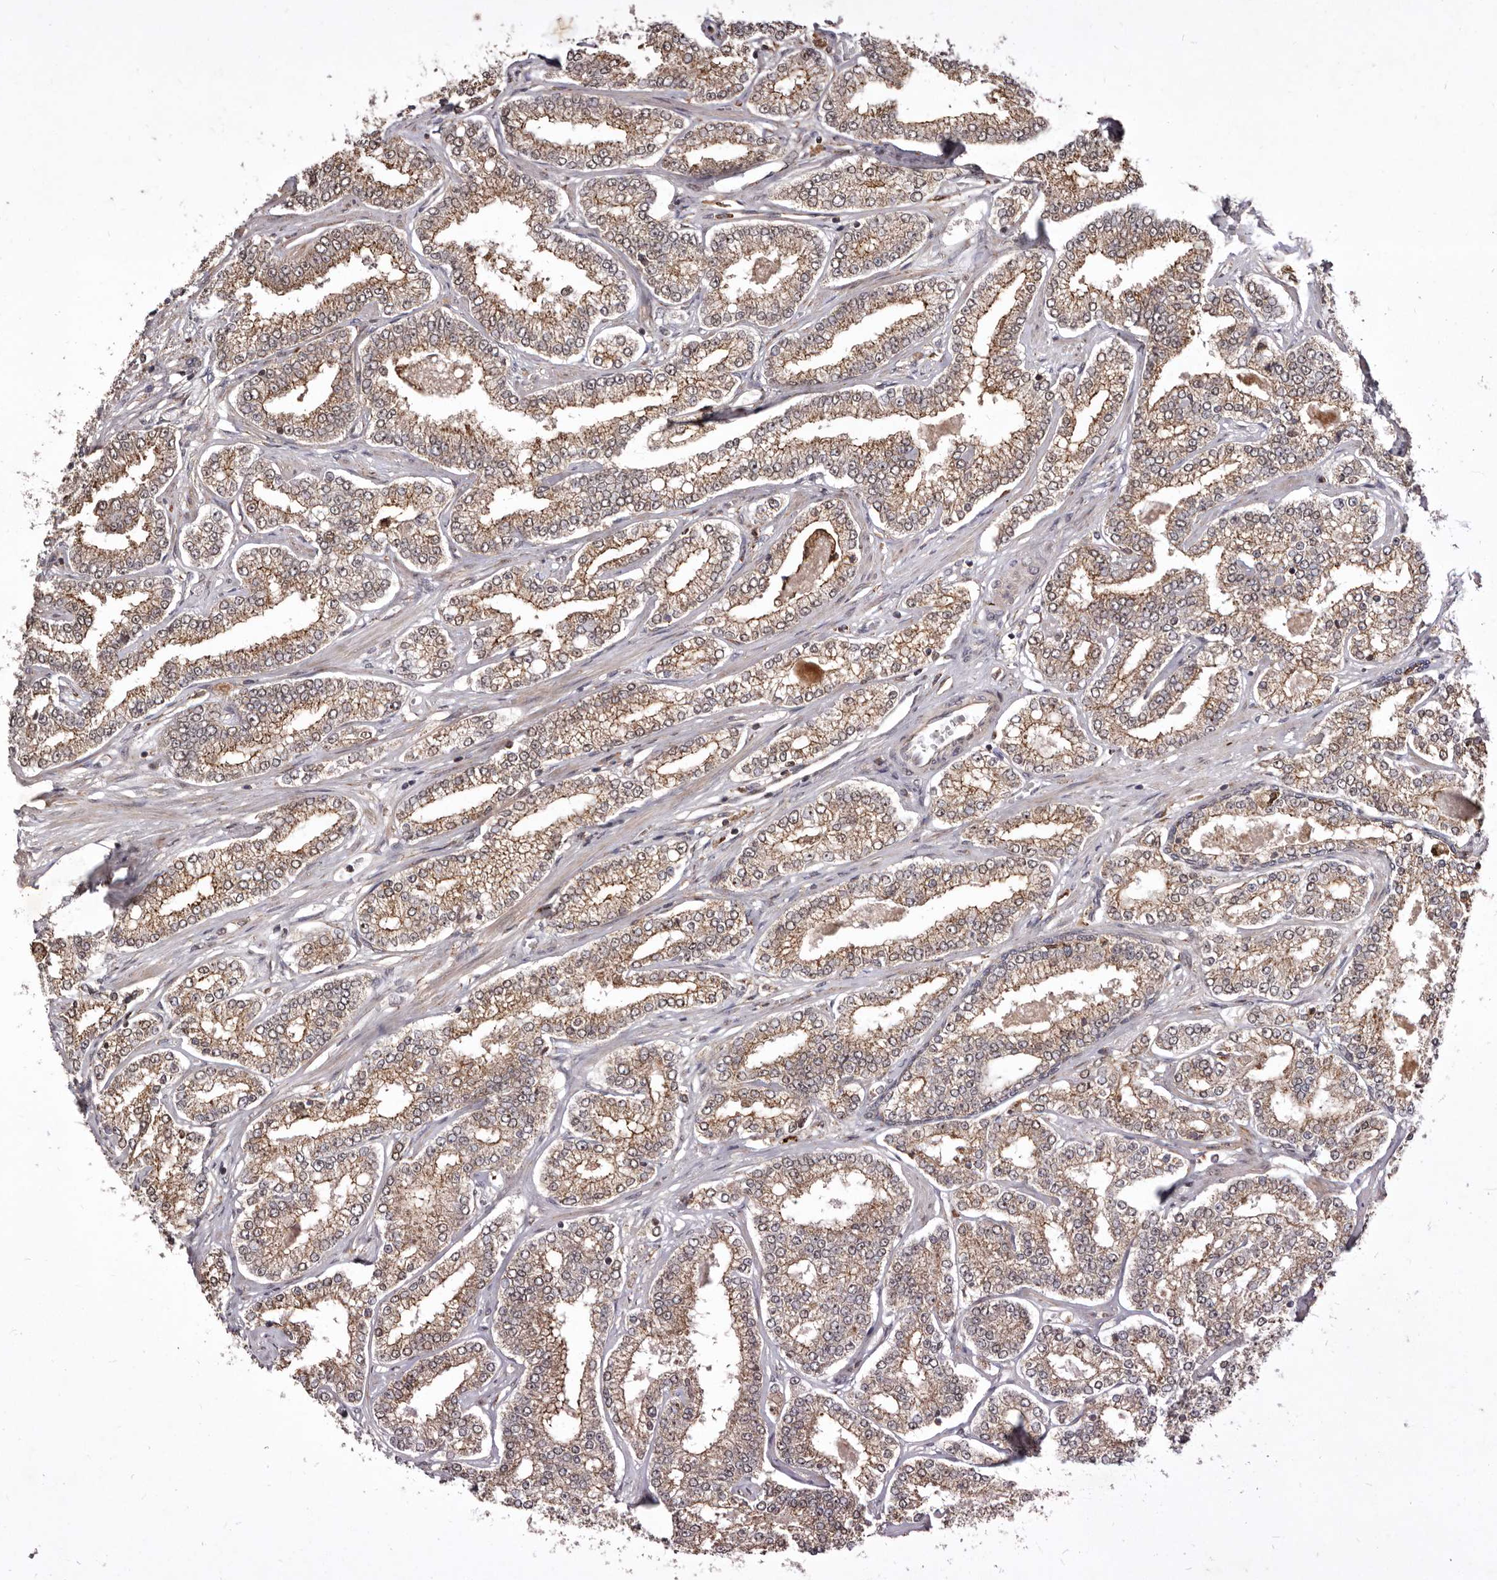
{"staining": {"intensity": "moderate", "quantity": "25%-75%", "location": "cytoplasmic/membranous"}, "tissue": "prostate cancer", "cell_type": "Tumor cells", "image_type": "cancer", "snomed": [{"axis": "morphology", "description": "Normal tissue, NOS"}, {"axis": "morphology", "description": "Adenocarcinoma, High grade"}, {"axis": "topography", "description": "Prostate"}], "caption": "This is an image of immunohistochemistry (IHC) staining of prostate cancer, which shows moderate staining in the cytoplasmic/membranous of tumor cells.", "gene": "RRM2B", "patient": {"sex": "male", "age": 83}}